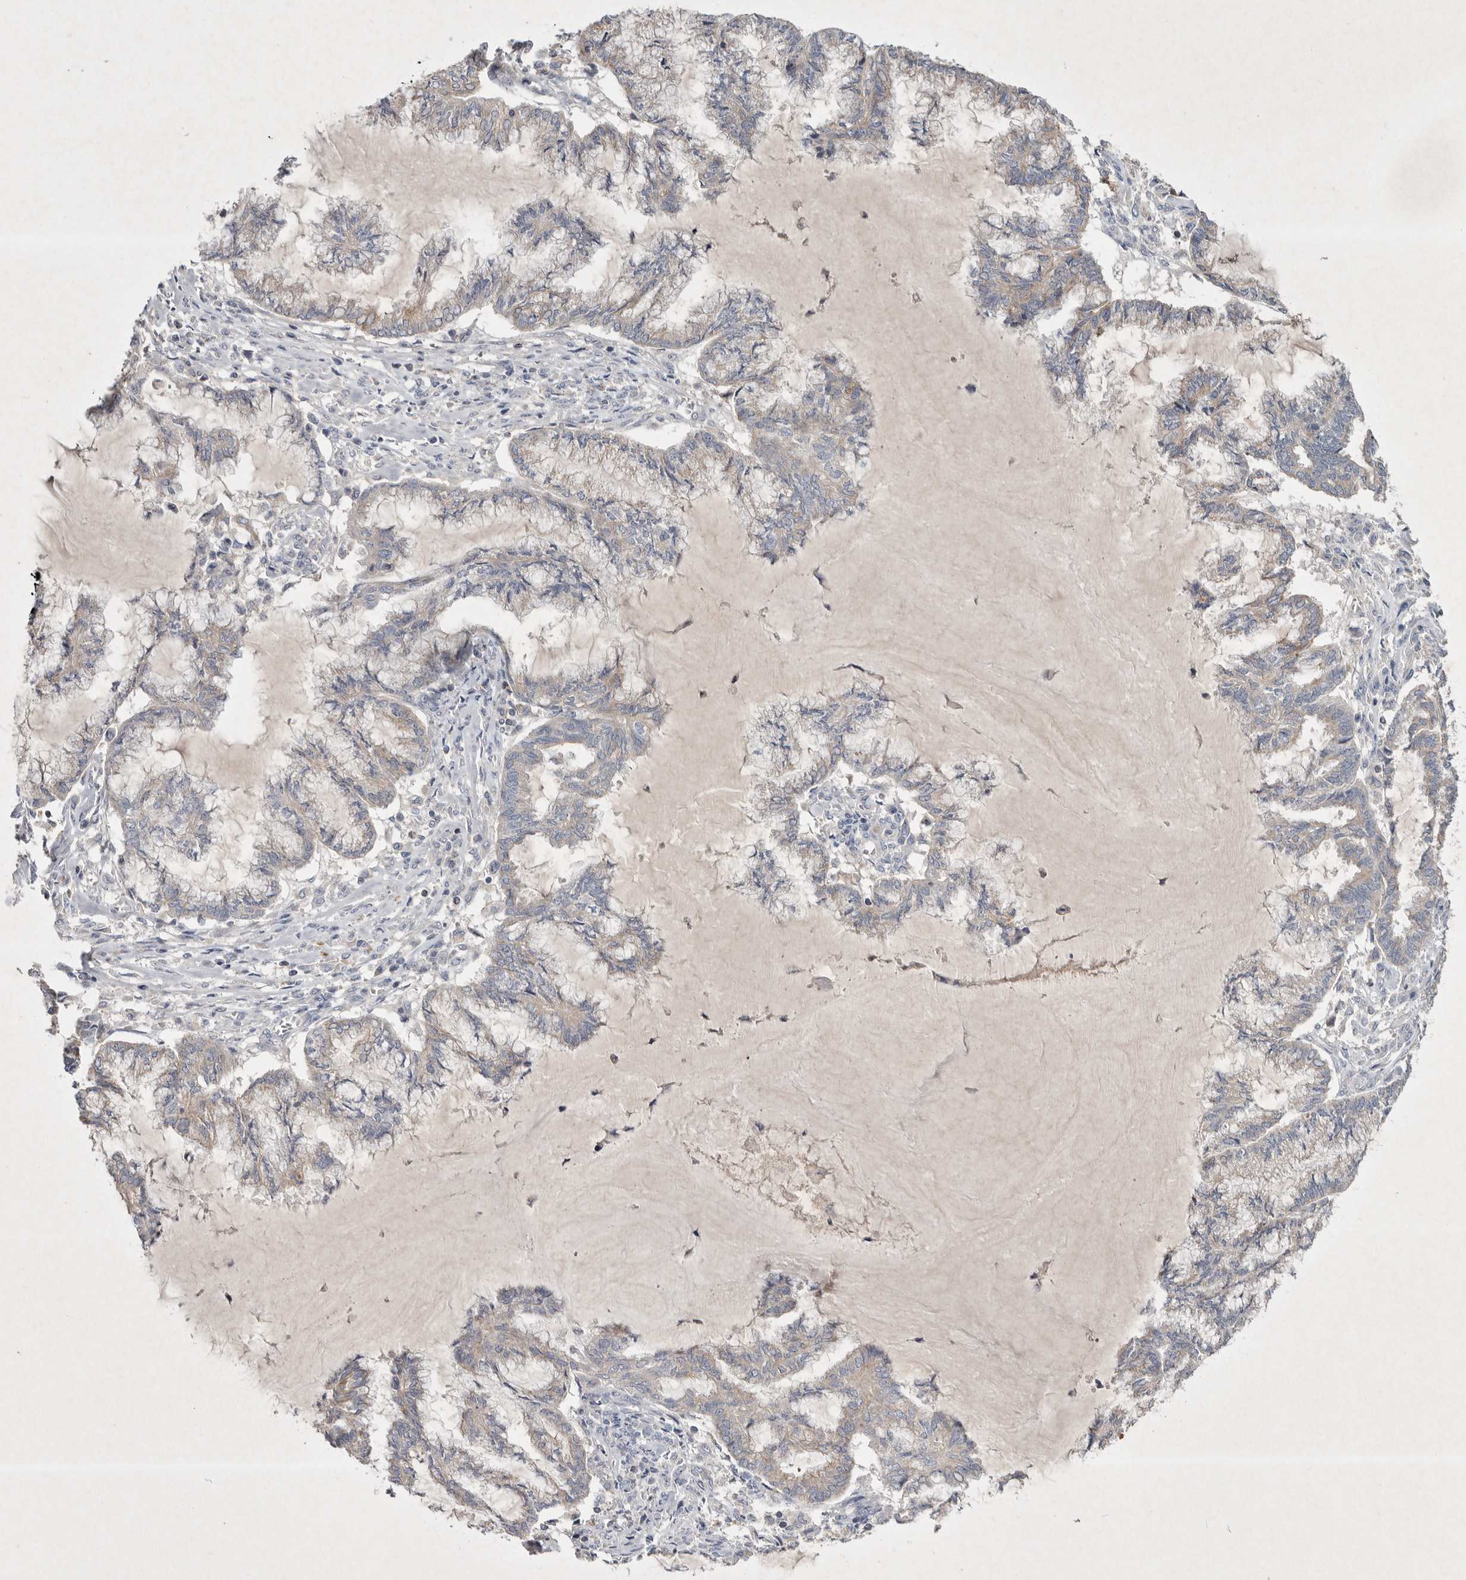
{"staining": {"intensity": "negative", "quantity": "none", "location": "none"}, "tissue": "endometrial cancer", "cell_type": "Tumor cells", "image_type": "cancer", "snomed": [{"axis": "morphology", "description": "Adenocarcinoma, NOS"}, {"axis": "topography", "description": "Endometrium"}], "caption": "Endometrial cancer was stained to show a protein in brown. There is no significant staining in tumor cells.", "gene": "TNFSF14", "patient": {"sex": "female", "age": 86}}